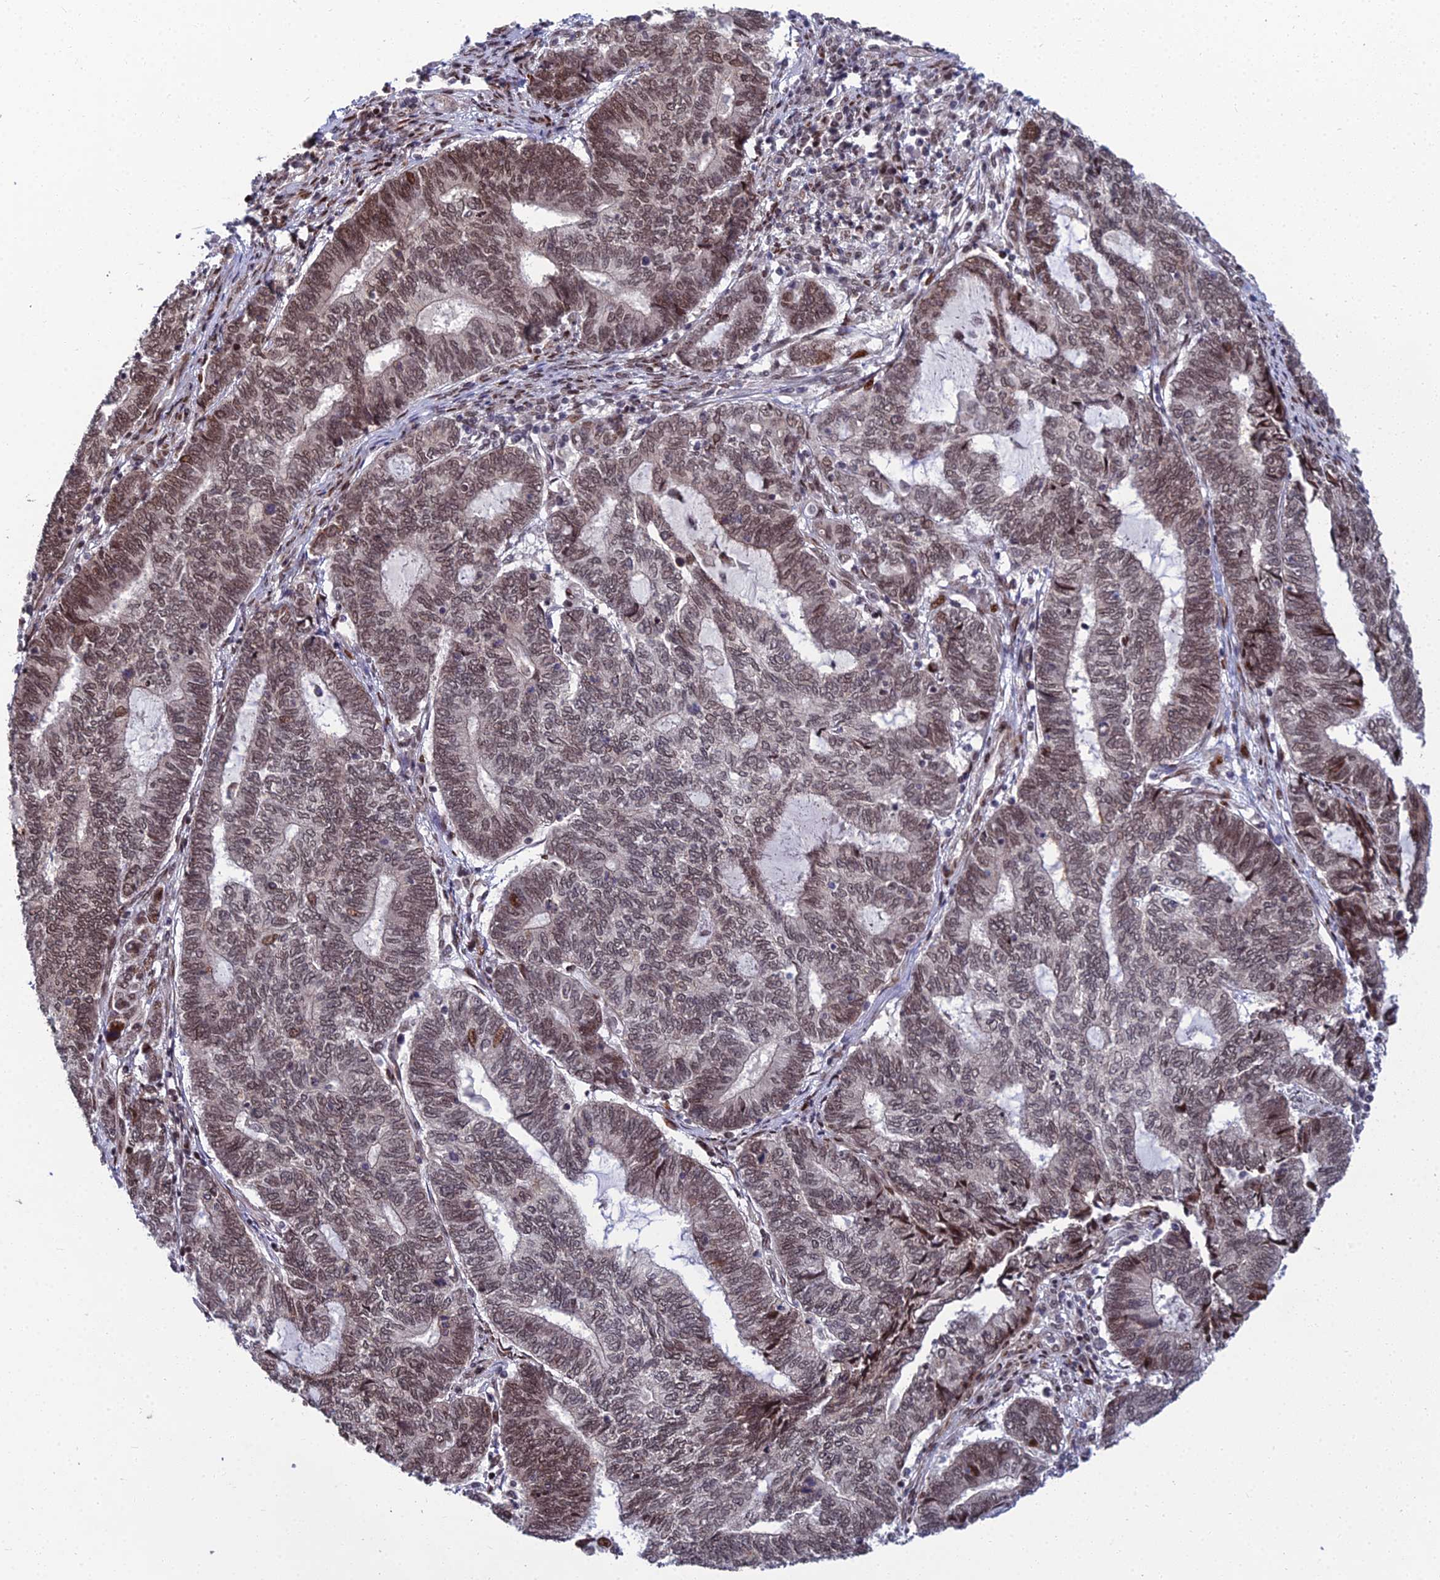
{"staining": {"intensity": "moderate", "quantity": ">75%", "location": "nuclear"}, "tissue": "endometrial cancer", "cell_type": "Tumor cells", "image_type": "cancer", "snomed": [{"axis": "morphology", "description": "Adenocarcinoma, NOS"}, {"axis": "topography", "description": "Uterus"}, {"axis": "topography", "description": "Endometrium"}], "caption": "Endometrial cancer stained with immunohistochemistry reveals moderate nuclear expression in about >75% of tumor cells.", "gene": "ZNF668", "patient": {"sex": "female", "age": 70}}